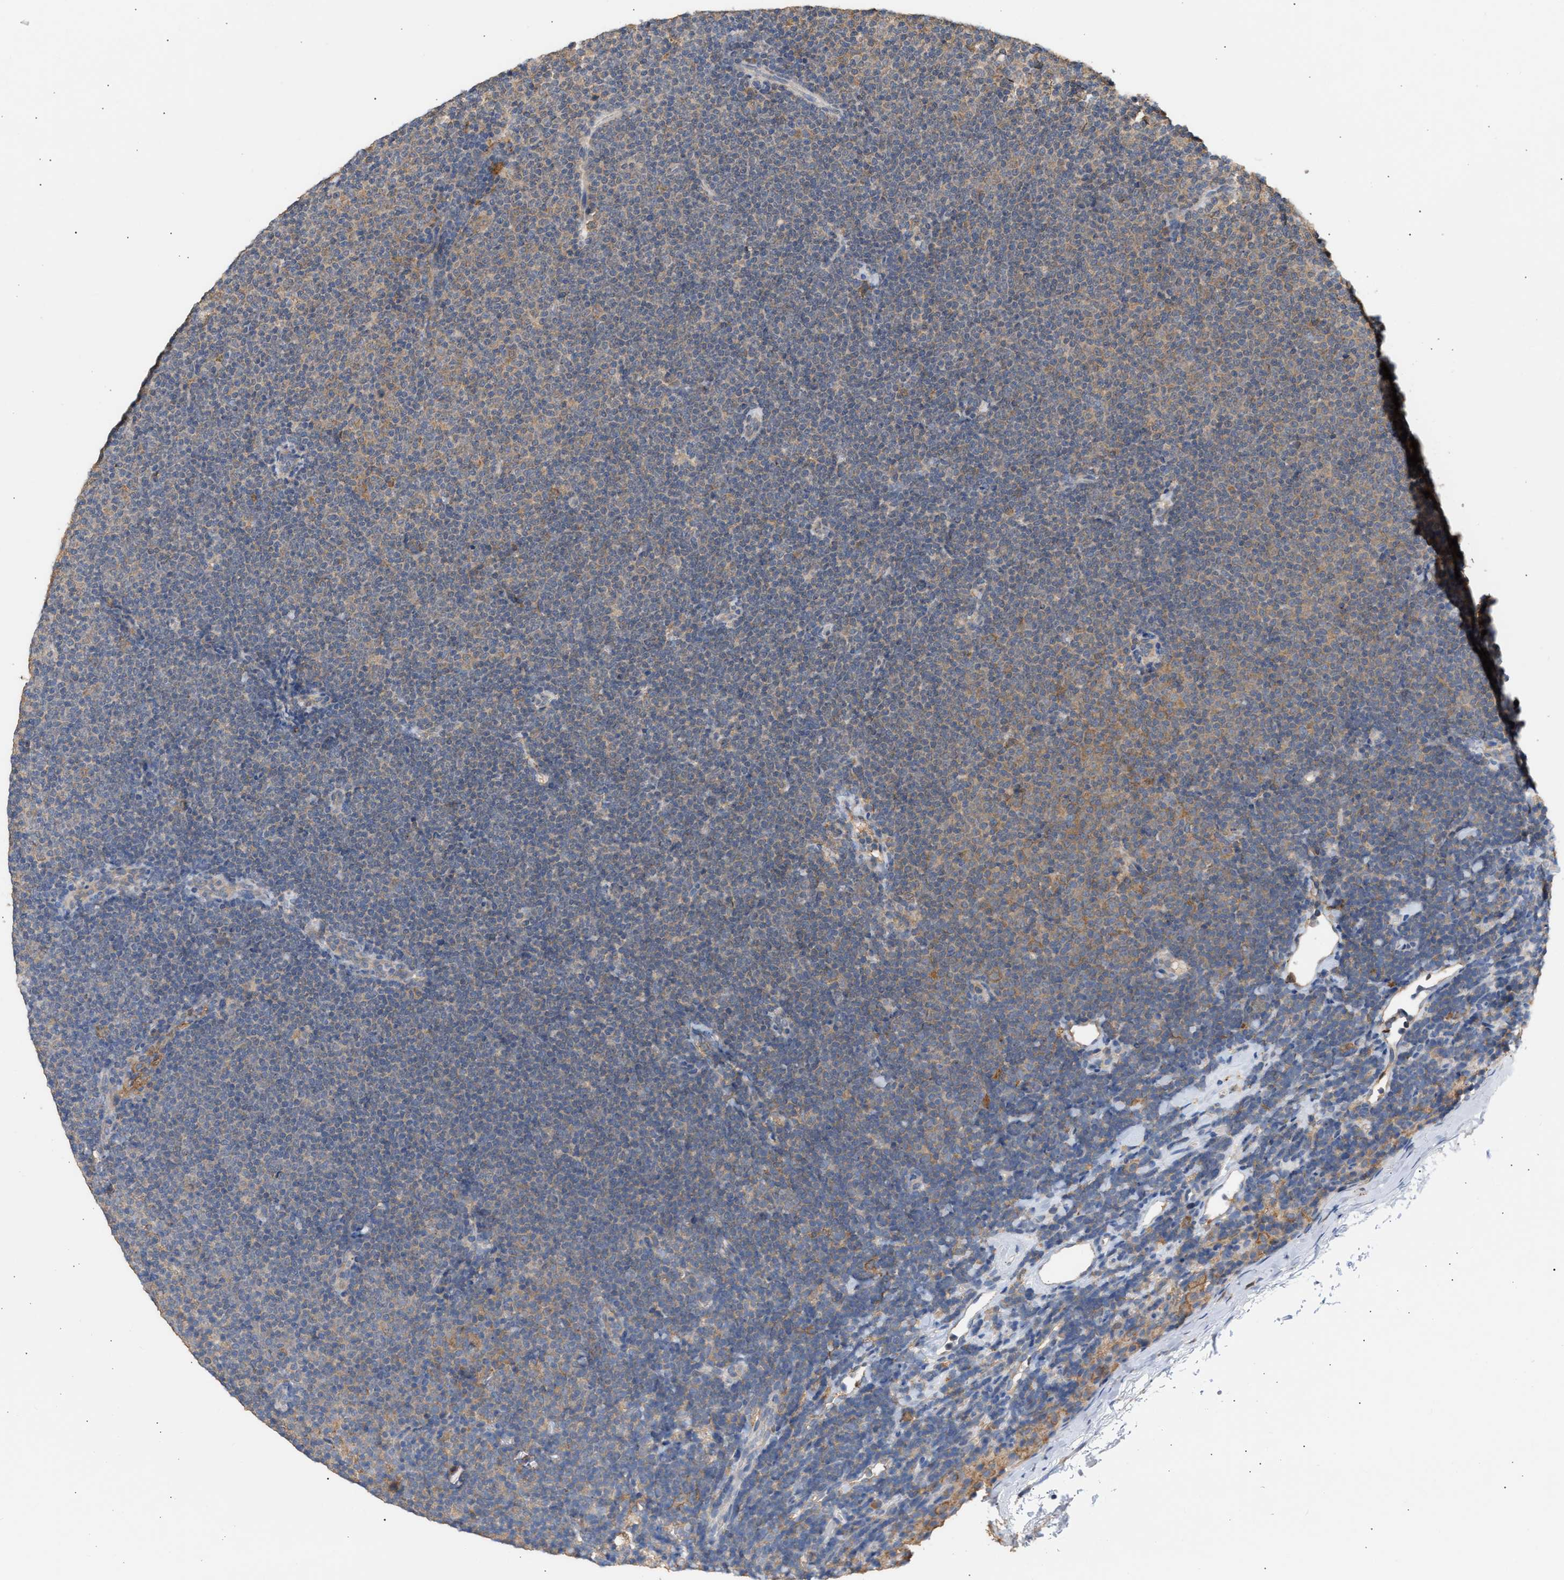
{"staining": {"intensity": "moderate", "quantity": "25%-75%", "location": "cytoplasmic/membranous"}, "tissue": "lymphoma", "cell_type": "Tumor cells", "image_type": "cancer", "snomed": [{"axis": "morphology", "description": "Malignant lymphoma, non-Hodgkin's type, Low grade"}, {"axis": "topography", "description": "Lymph node"}], "caption": "A micrograph showing moderate cytoplasmic/membranous positivity in about 25%-75% of tumor cells in lymphoma, as visualized by brown immunohistochemical staining.", "gene": "GCN1", "patient": {"sex": "female", "age": 53}}